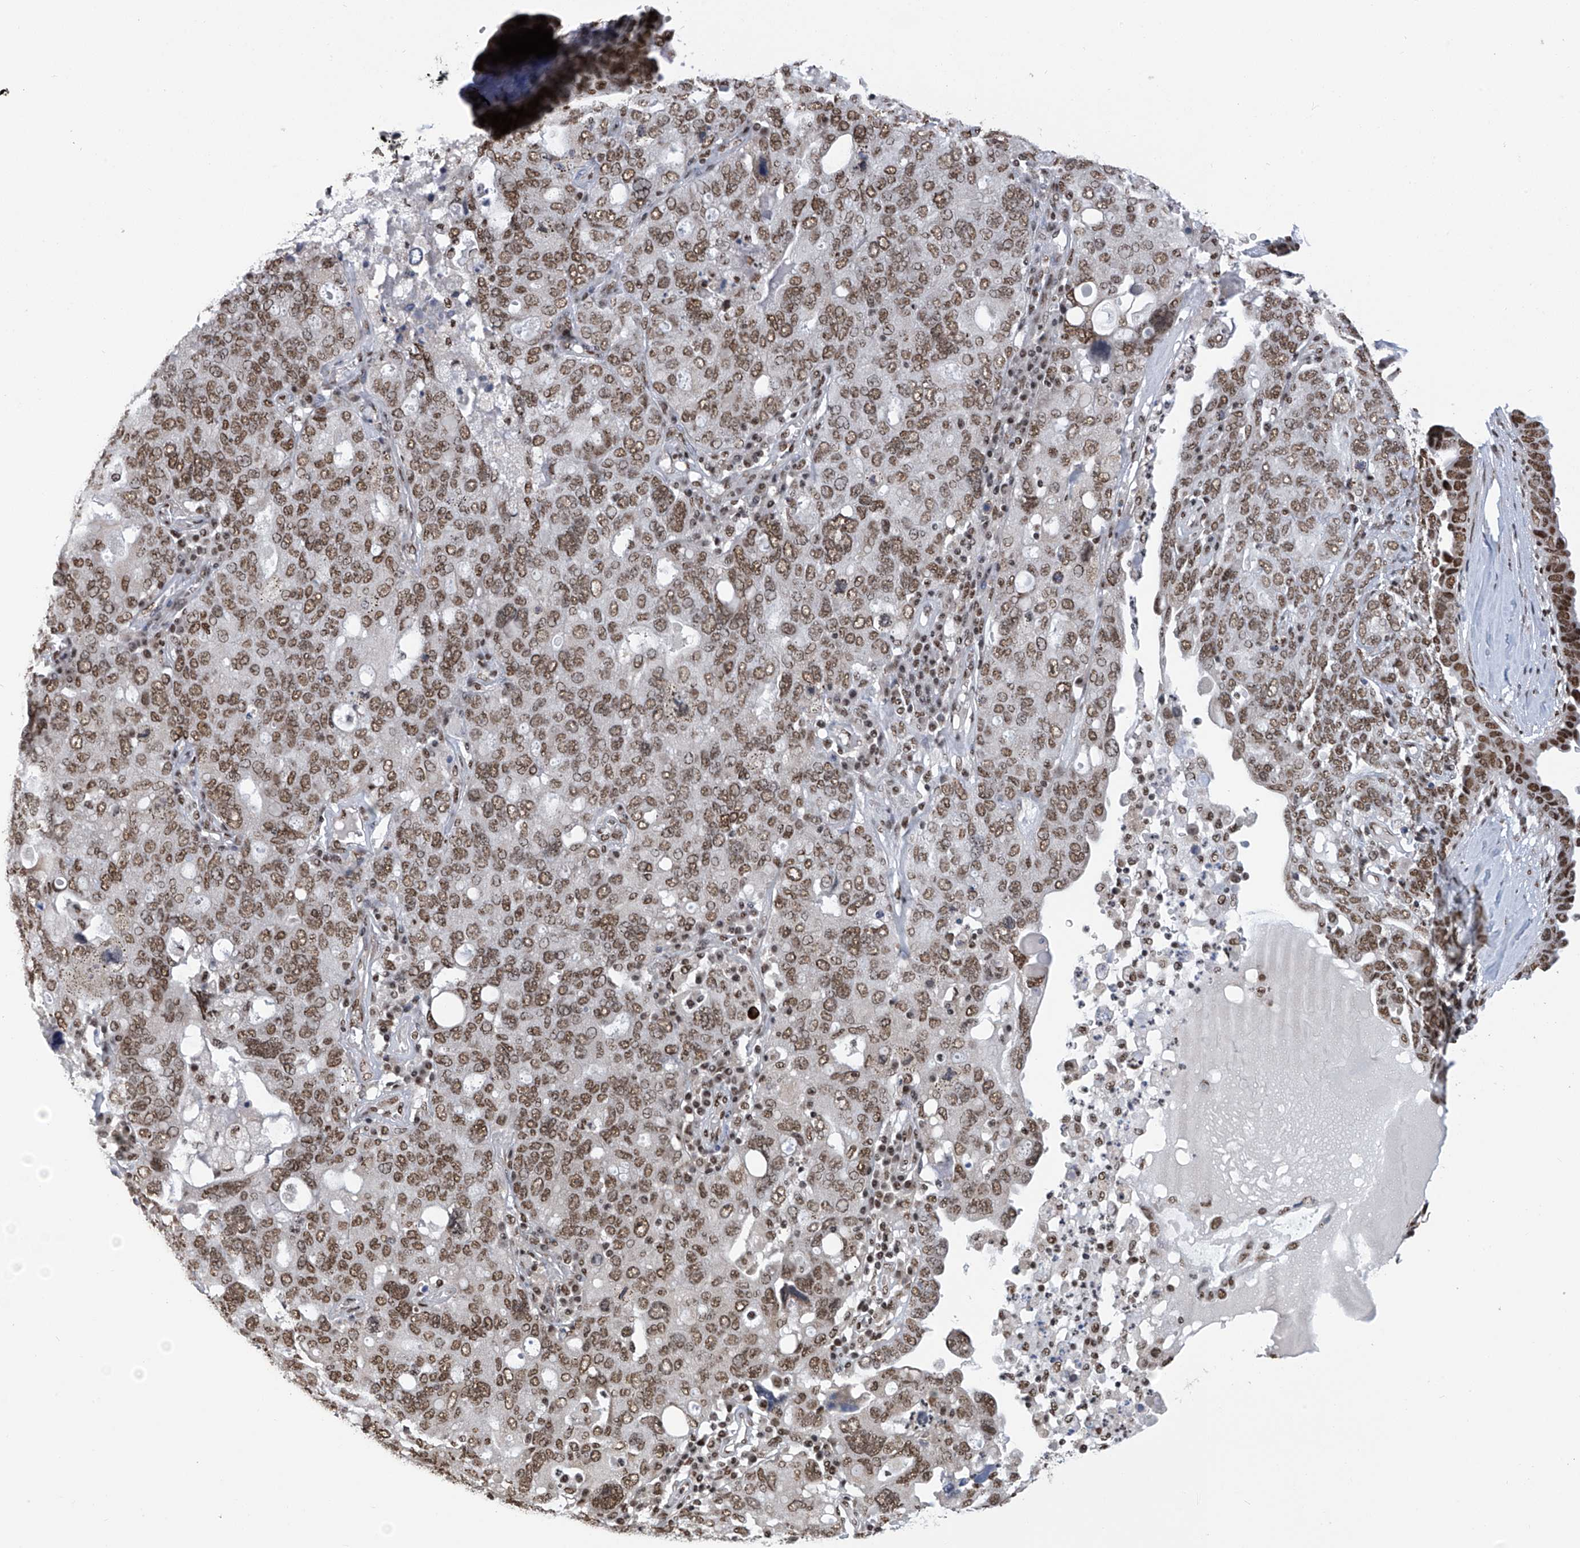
{"staining": {"intensity": "moderate", "quantity": ">75%", "location": "nuclear"}, "tissue": "ovarian cancer", "cell_type": "Tumor cells", "image_type": "cancer", "snomed": [{"axis": "morphology", "description": "Carcinoma, endometroid"}, {"axis": "topography", "description": "Ovary"}], "caption": "IHC of ovarian cancer (endometroid carcinoma) reveals medium levels of moderate nuclear expression in about >75% of tumor cells.", "gene": "APLF", "patient": {"sex": "female", "age": 62}}